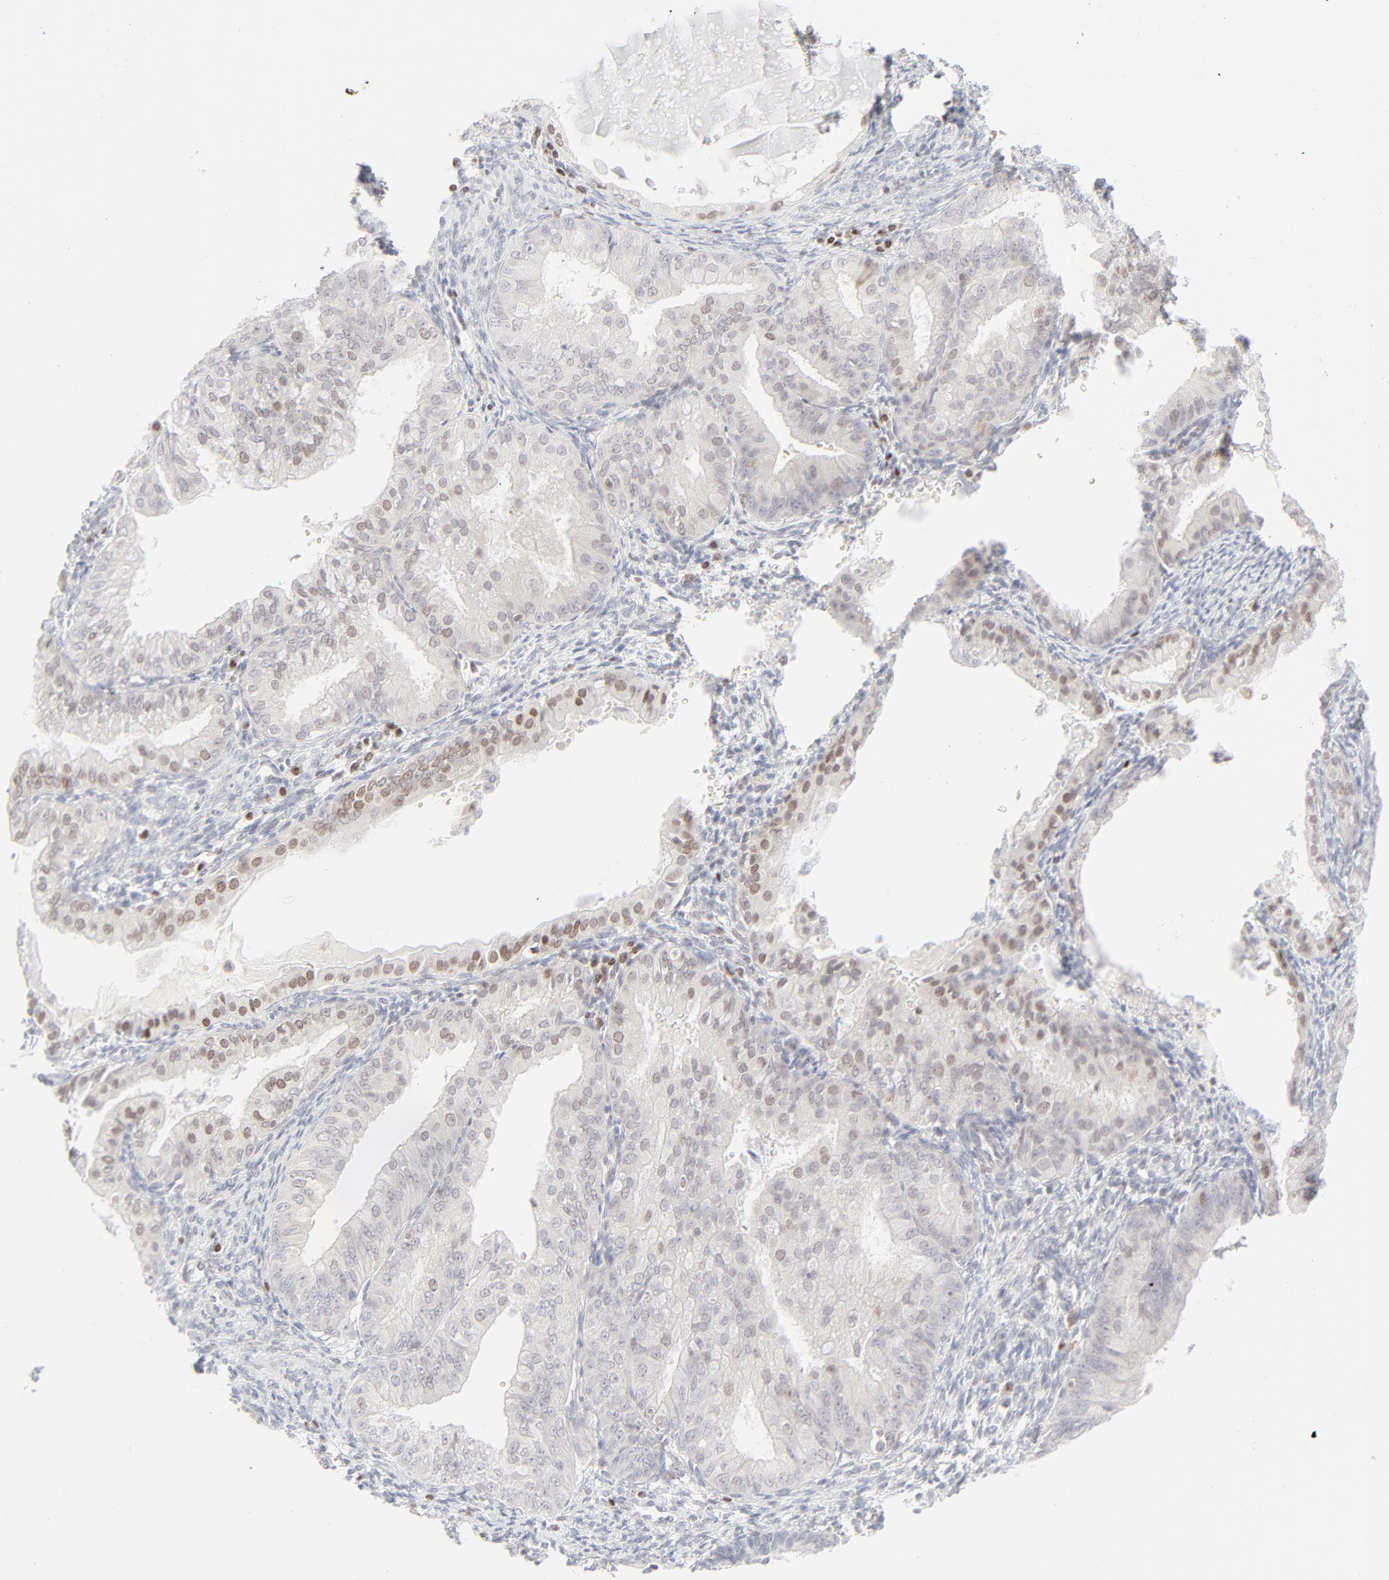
{"staining": {"intensity": "moderate", "quantity": "25%-75%", "location": "nuclear"}, "tissue": "endometrial cancer", "cell_type": "Tumor cells", "image_type": "cancer", "snomed": [{"axis": "morphology", "description": "Adenocarcinoma, NOS"}, {"axis": "topography", "description": "Endometrium"}], "caption": "Adenocarcinoma (endometrial) tissue exhibits moderate nuclear positivity in approximately 25%-75% of tumor cells", "gene": "PRKCB", "patient": {"sex": "female", "age": 76}}